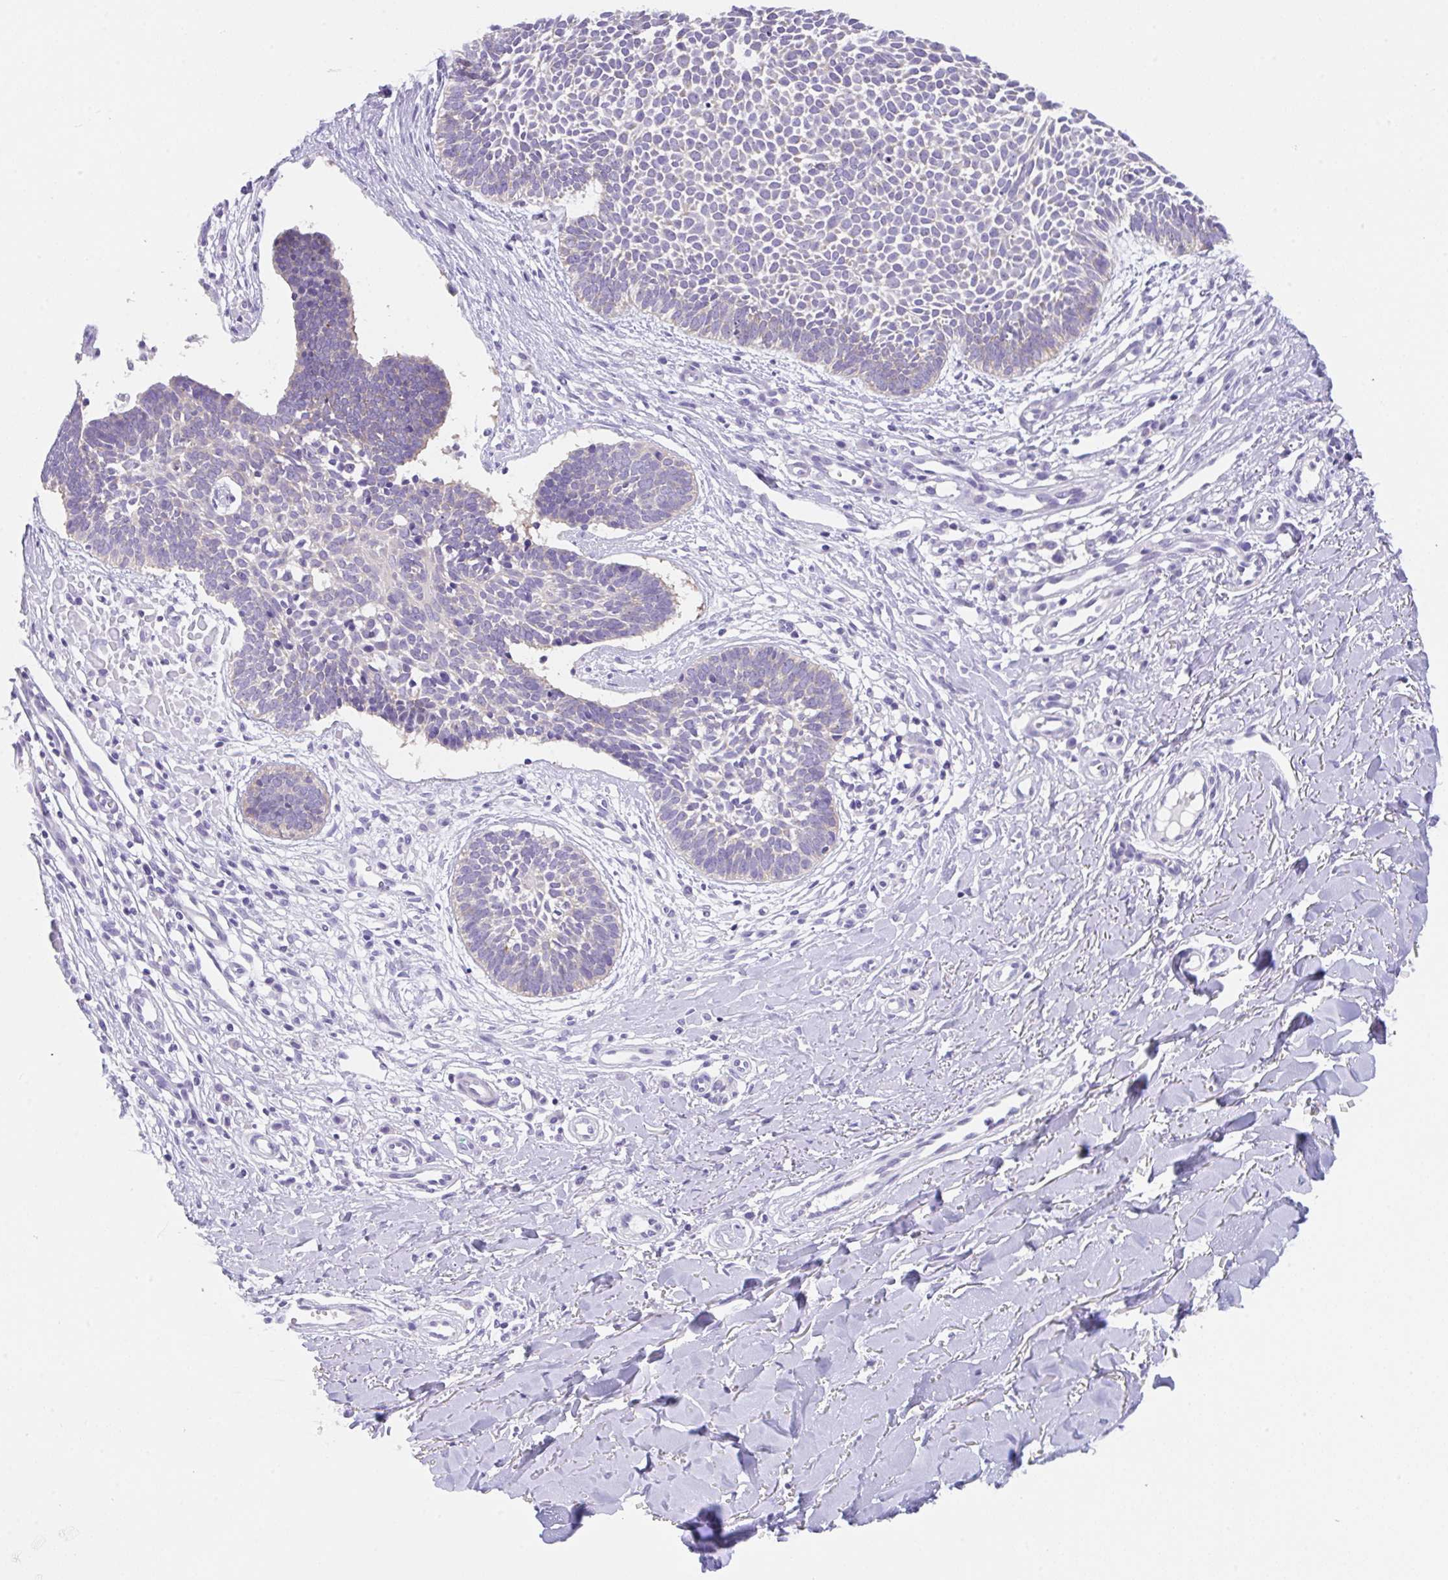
{"staining": {"intensity": "negative", "quantity": "none", "location": "none"}, "tissue": "skin cancer", "cell_type": "Tumor cells", "image_type": "cancer", "snomed": [{"axis": "morphology", "description": "Basal cell carcinoma"}, {"axis": "topography", "description": "Skin"}], "caption": "This is an immunohistochemistry image of human basal cell carcinoma (skin). There is no staining in tumor cells.", "gene": "TRAF4", "patient": {"sex": "male", "age": 49}}